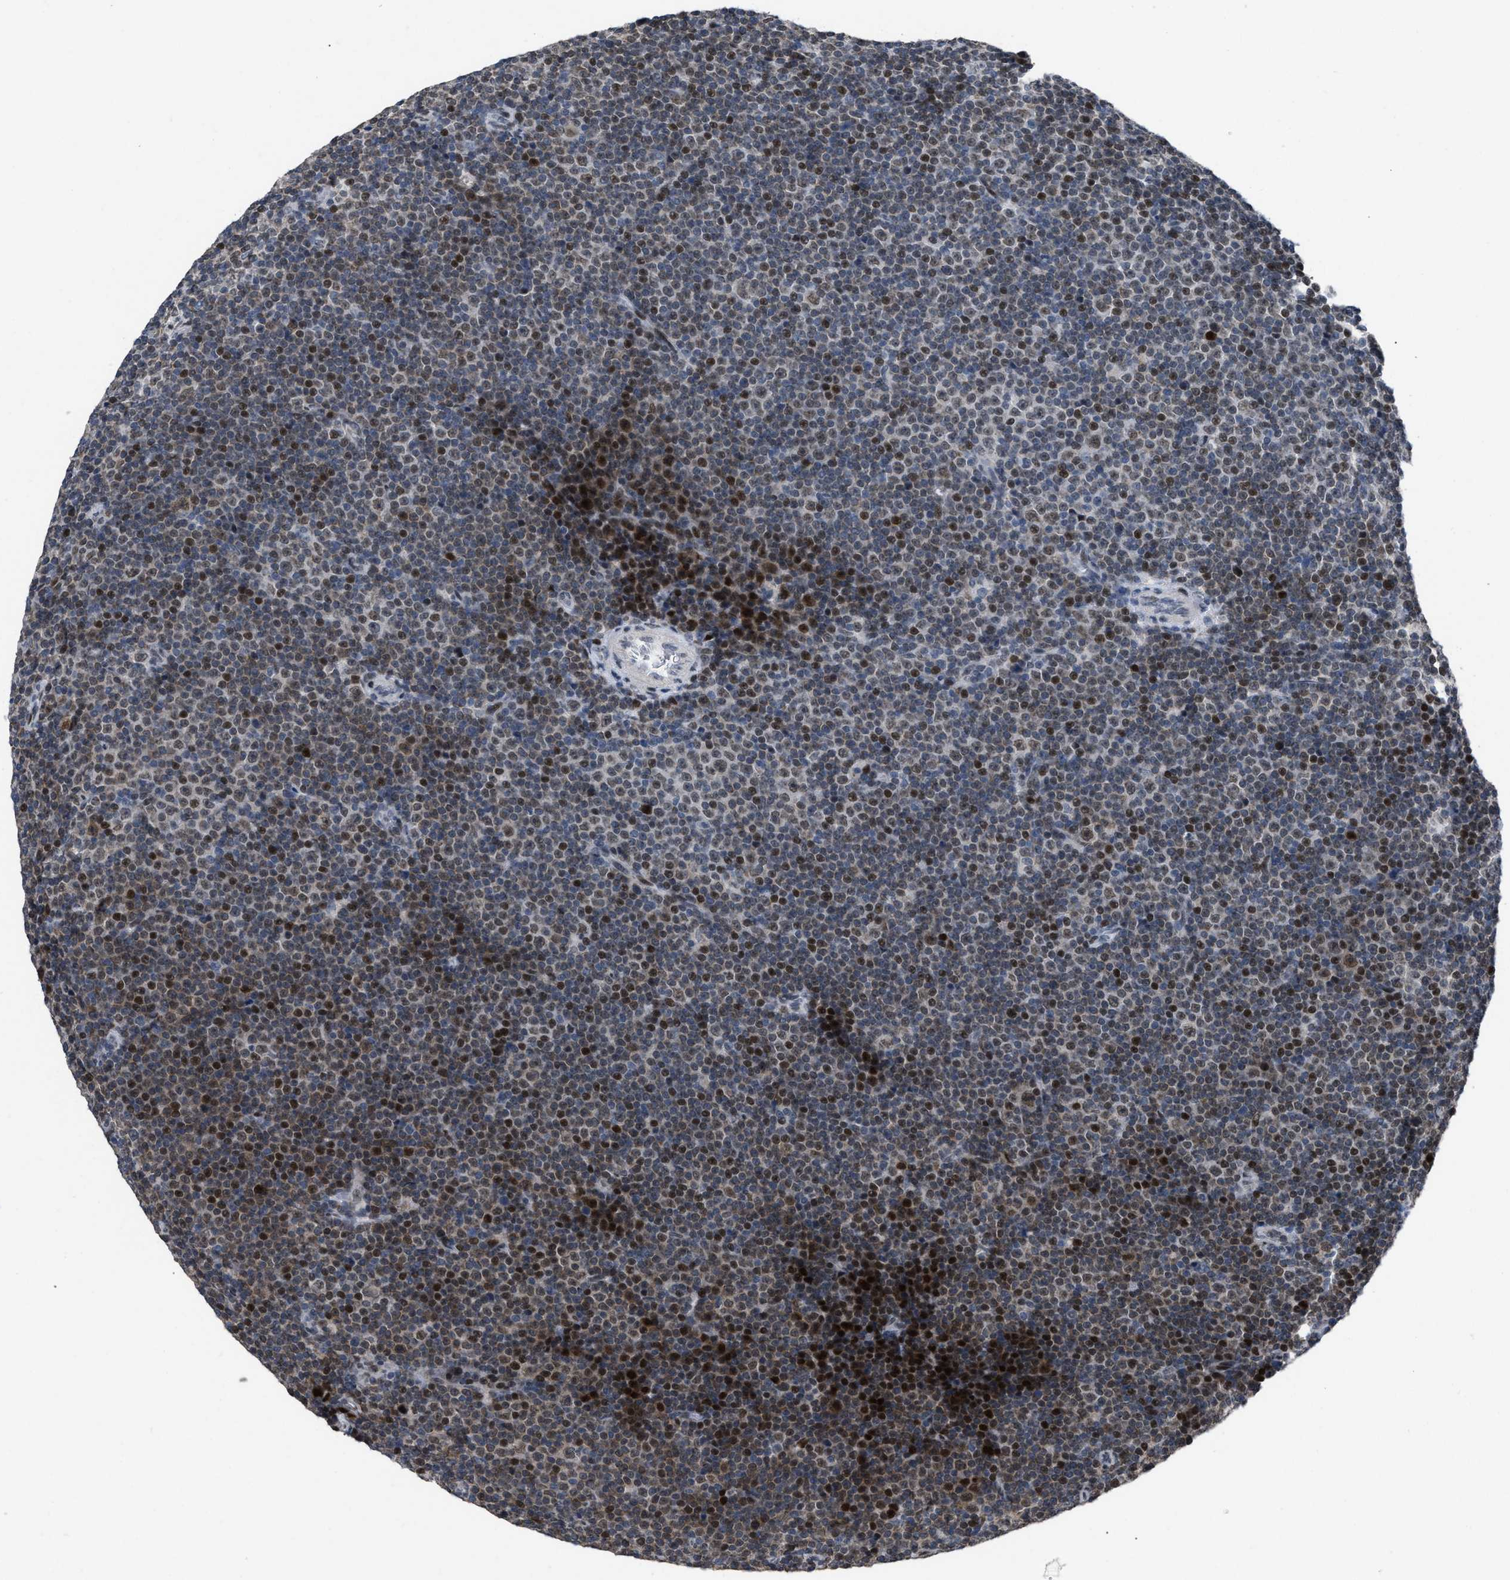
{"staining": {"intensity": "strong", "quantity": "25%-75%", "location": "nuclear"}, "tissue": "lymphoma", "cell_type": "Tumor cells", "image_type": "cancer", "snomed": [{"axis": "morphology", "description": "Malignant lymphoma, non-Hodgkin's type, Low grade"}, {"axis": "topography", "description": "Lymph node"}], "caption": "Human lymphoma stained with a protein marker shows strong staining in tumor cells.", "gene": "SETDB1", "patient": {"sex": "female", "age": 67}}